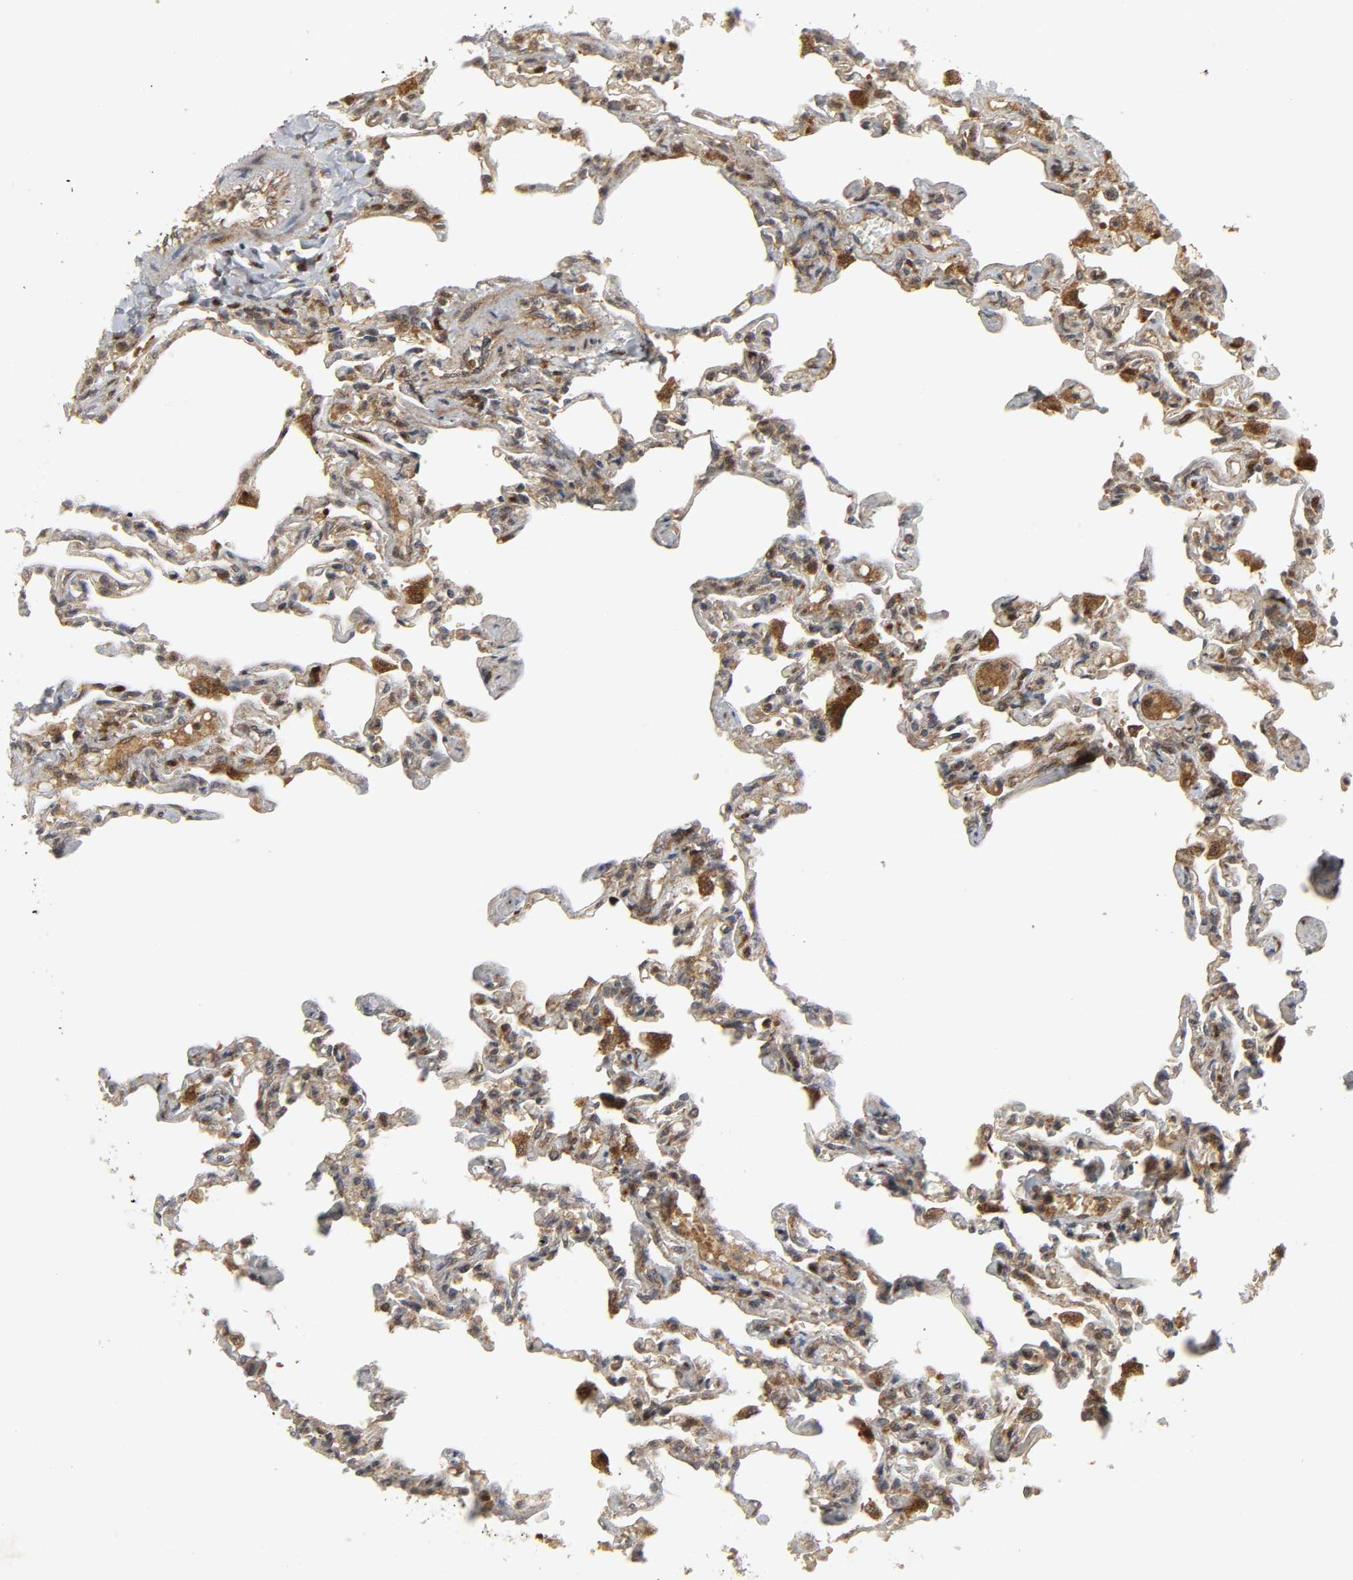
{"staining": {"intensity": "strong", "quantity": ">75%", "location": "cytoplasmic/membranous,nuclear"}, "tissue": "lung", "cell_type": "Alveolar cells", "image_type": "normal", "snomed": [{"axis": "morphology", "description": "Normal tissue, NOS"}, {"axis": "topography", "description": "Lung"}], "caption": "Immunohistochemistry (DAB (3,3'-diaminobenzidine)) staining of unremarkable human lung exhibits strong cytoplasmic/membranous,nuclear protein expression in approximately >75% of alveolar cells.", "gene": "CHUK", "patient": {"sex": "male", "age": 21}}